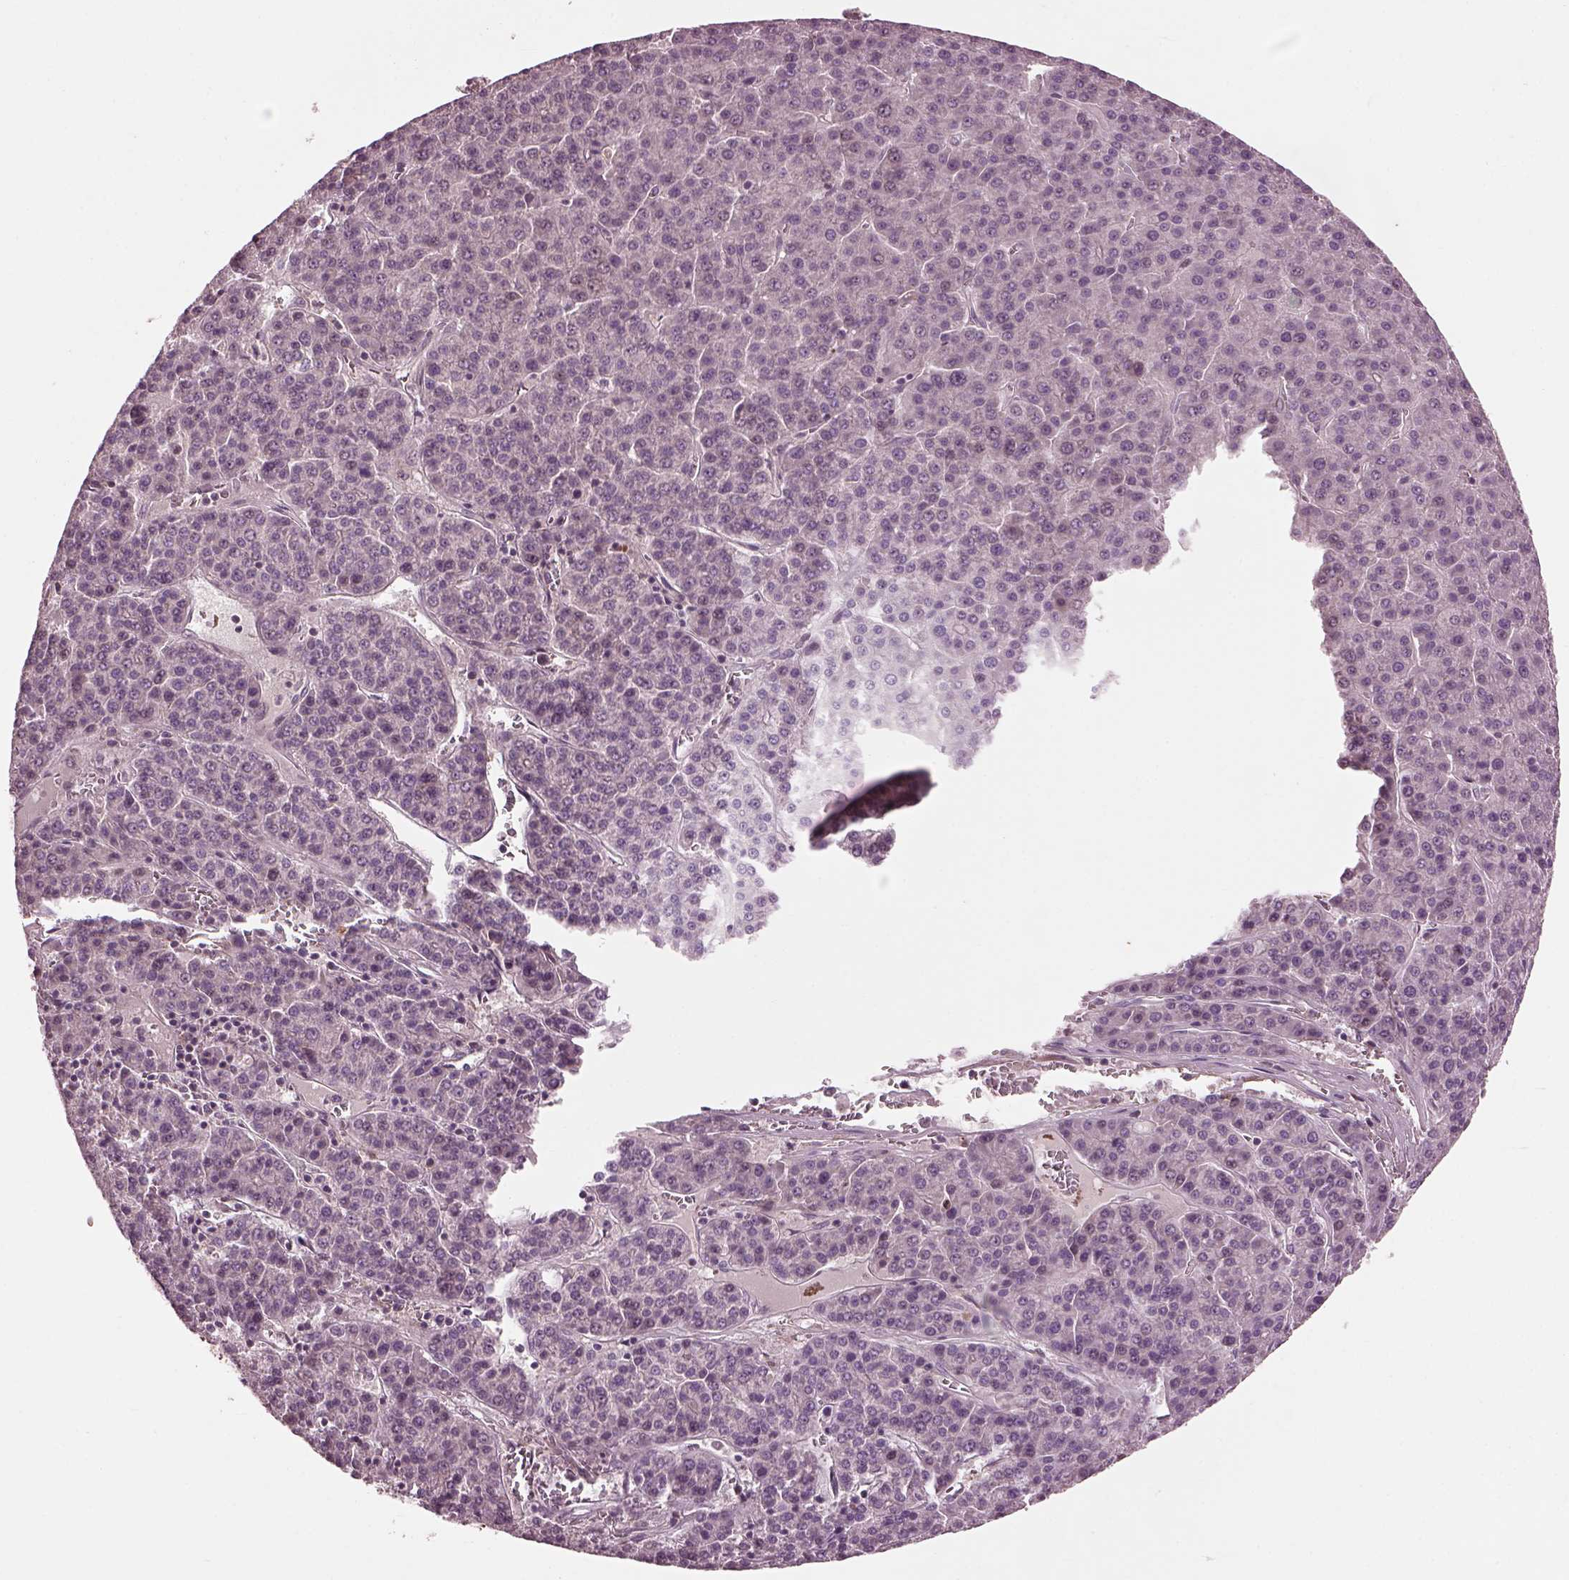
{"staining": {"intensity": "negative", "quantity": "none", "location": "none"}, "tissue": "liver cancer", "cell_type": "Tumor cells", "image_type": "cancer", "snomed": [{"axis": "morphology", "description": "Carcinoma, Hepatocellular, NOS"}, {"axis": "topography", "description": "Liver"}], "caption": "Protein analysis of hepatocellular carcinoma (liver) shows no significant positivity in tumor cells. (DAB immunohistochemistry, high magnification).", "gene": "EFEMP1", "patient": {"sex": "female", "age": 58}}